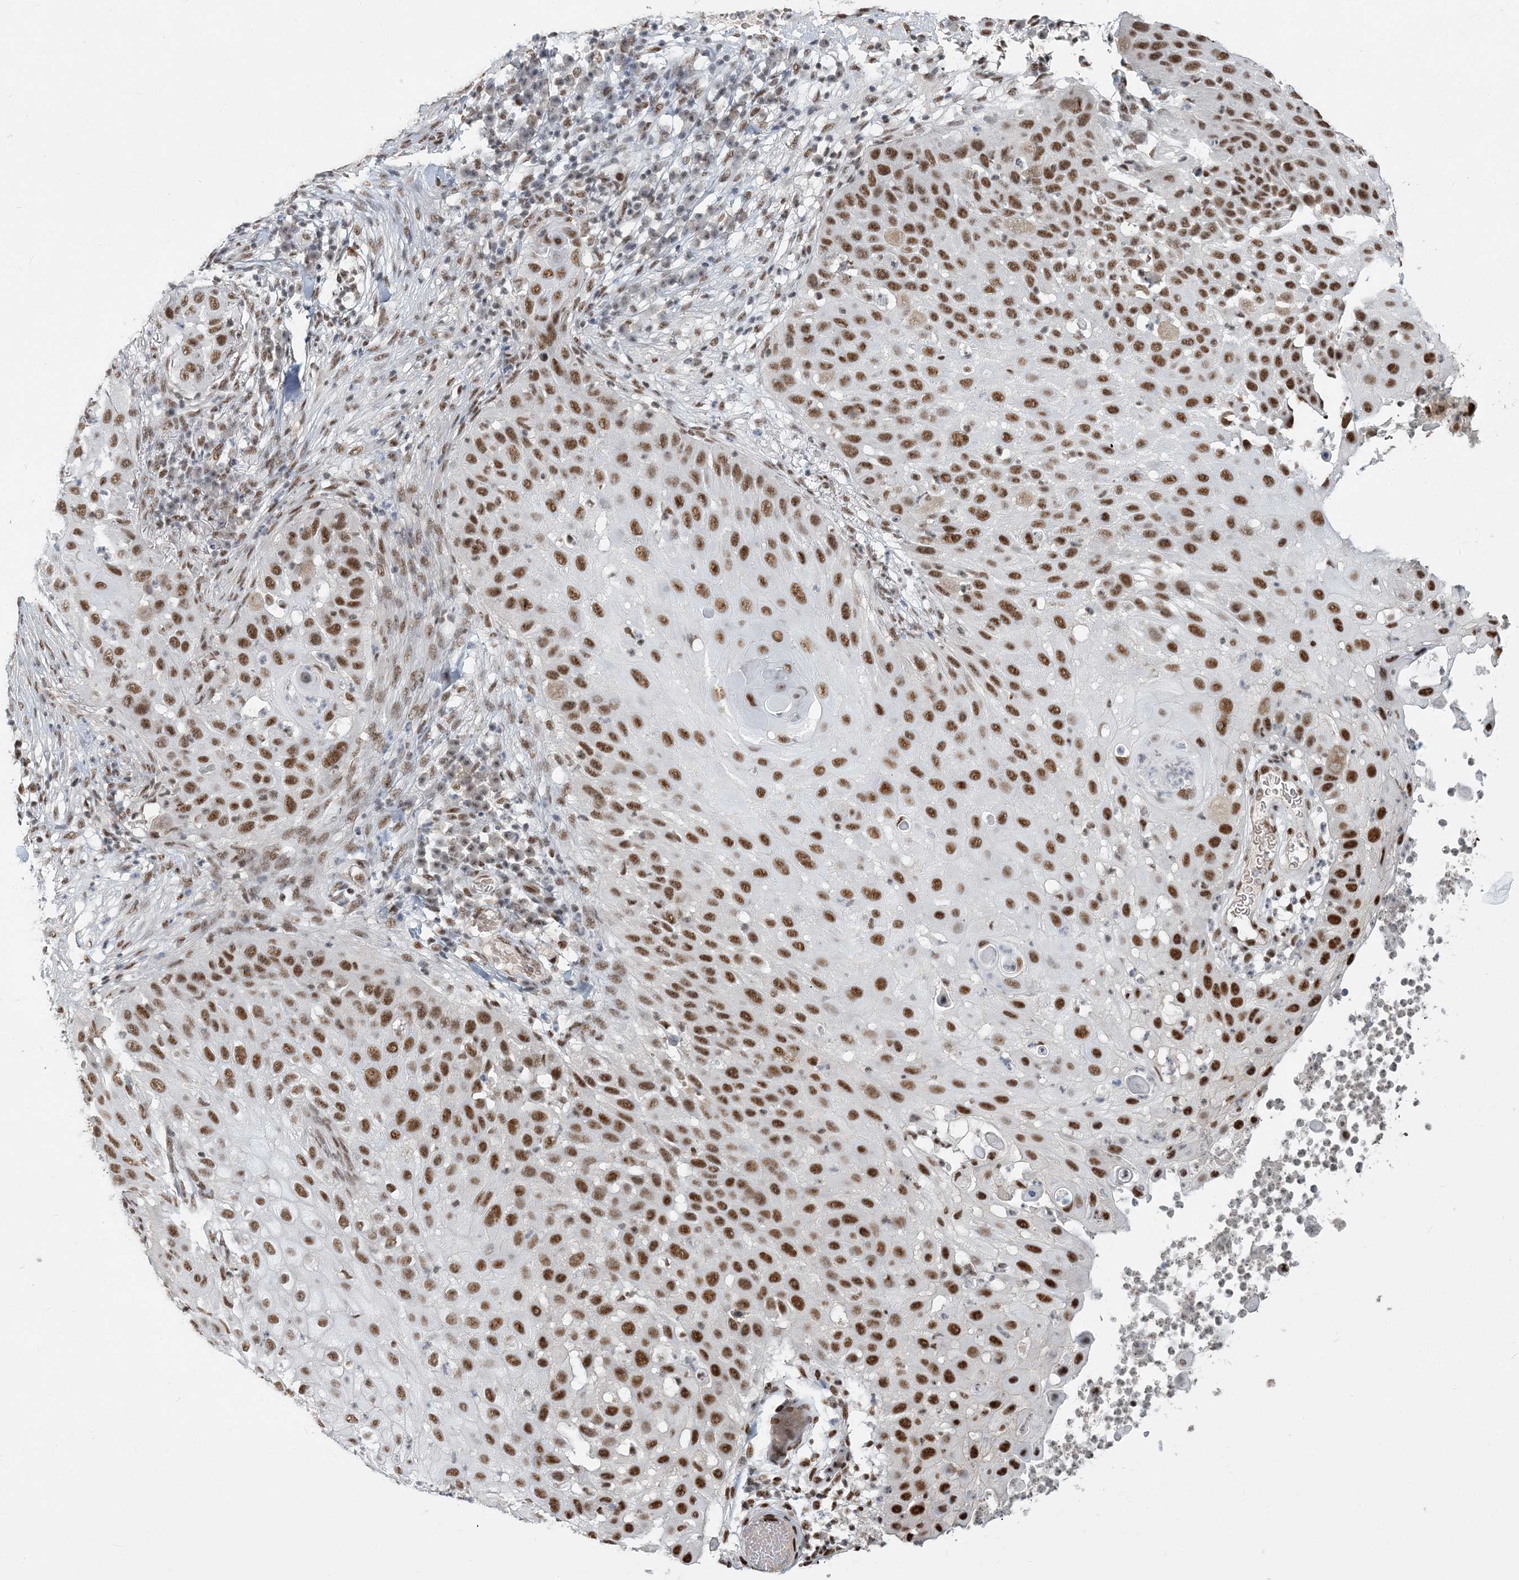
{"staining": {"intensity": "strong", "quantity": ">75%", "location": "nuclear"}, "tissue": "skin cancer", "cell_type": "Tumor cells", "image_type": "cancer", "snomed": [{"axis": "morphology", "description": "Squamous cell carcinoma, NOS"}, {"axis": "topography", "description": "Skin"}], "caption": "Protein expression analysis of skin squamous cell carcinoma shows strong nuclear expression in approximately >75% of tumor cells.", "gene": "PLRG1", "patient": {"sex": "female", "age": 44}}